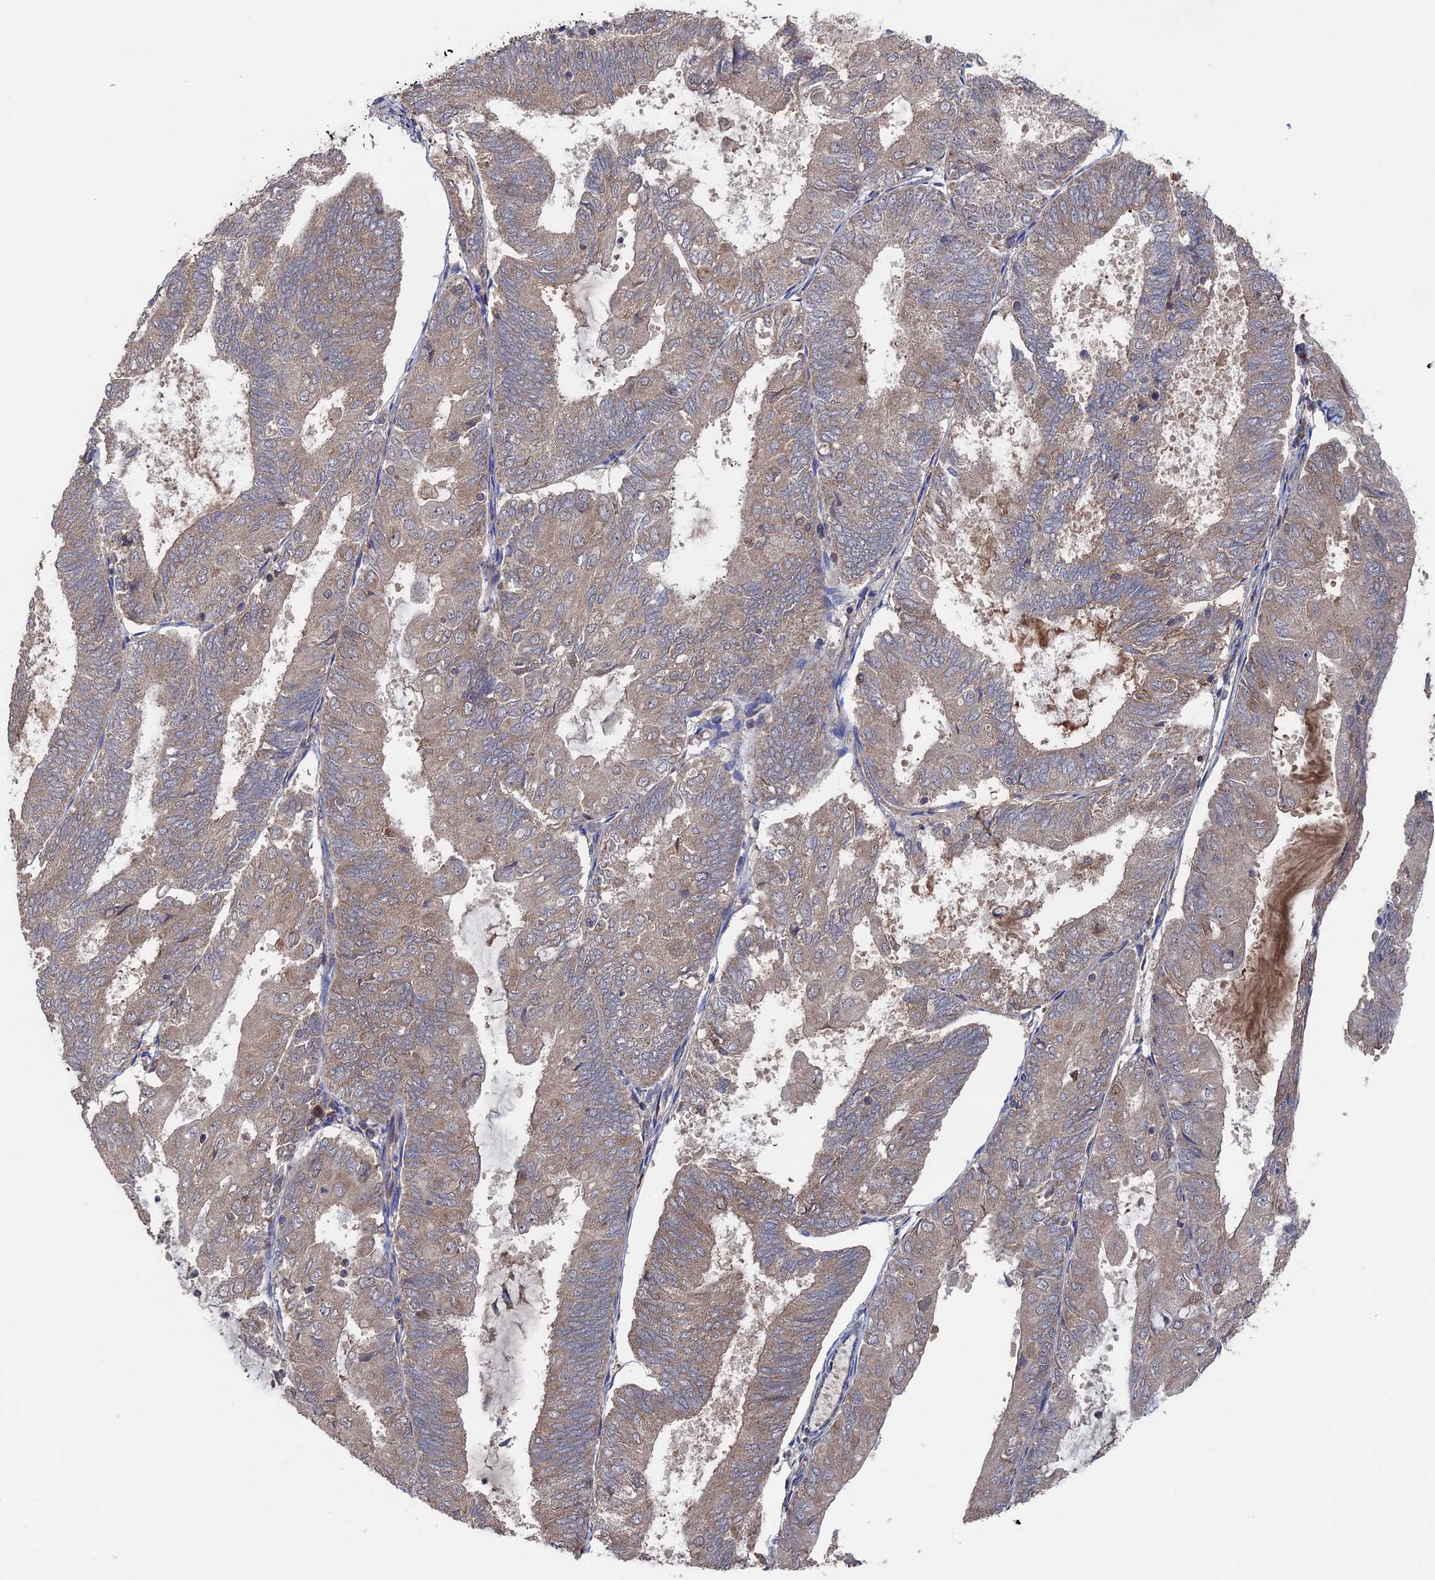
{"staining": {"intensity": "weak", "quantity": "<25%", "location": "cytoplasmic/membranous"}, "tissue": "endometrial cancer", "cell_type": "Tumor cells", "image_type": "cancer", "snomed": [{"axis": "morphology", "description": "Adenocarcinoma, NOS"}, {"axis": "topography", "description": "Endometrium"}], "caption": "The image displays no significant positivity in tumor cells of endometrial cancer (adenocarcinoma).", "gene": "RAB15", "patient": {"sex": "female", "age": 81}}